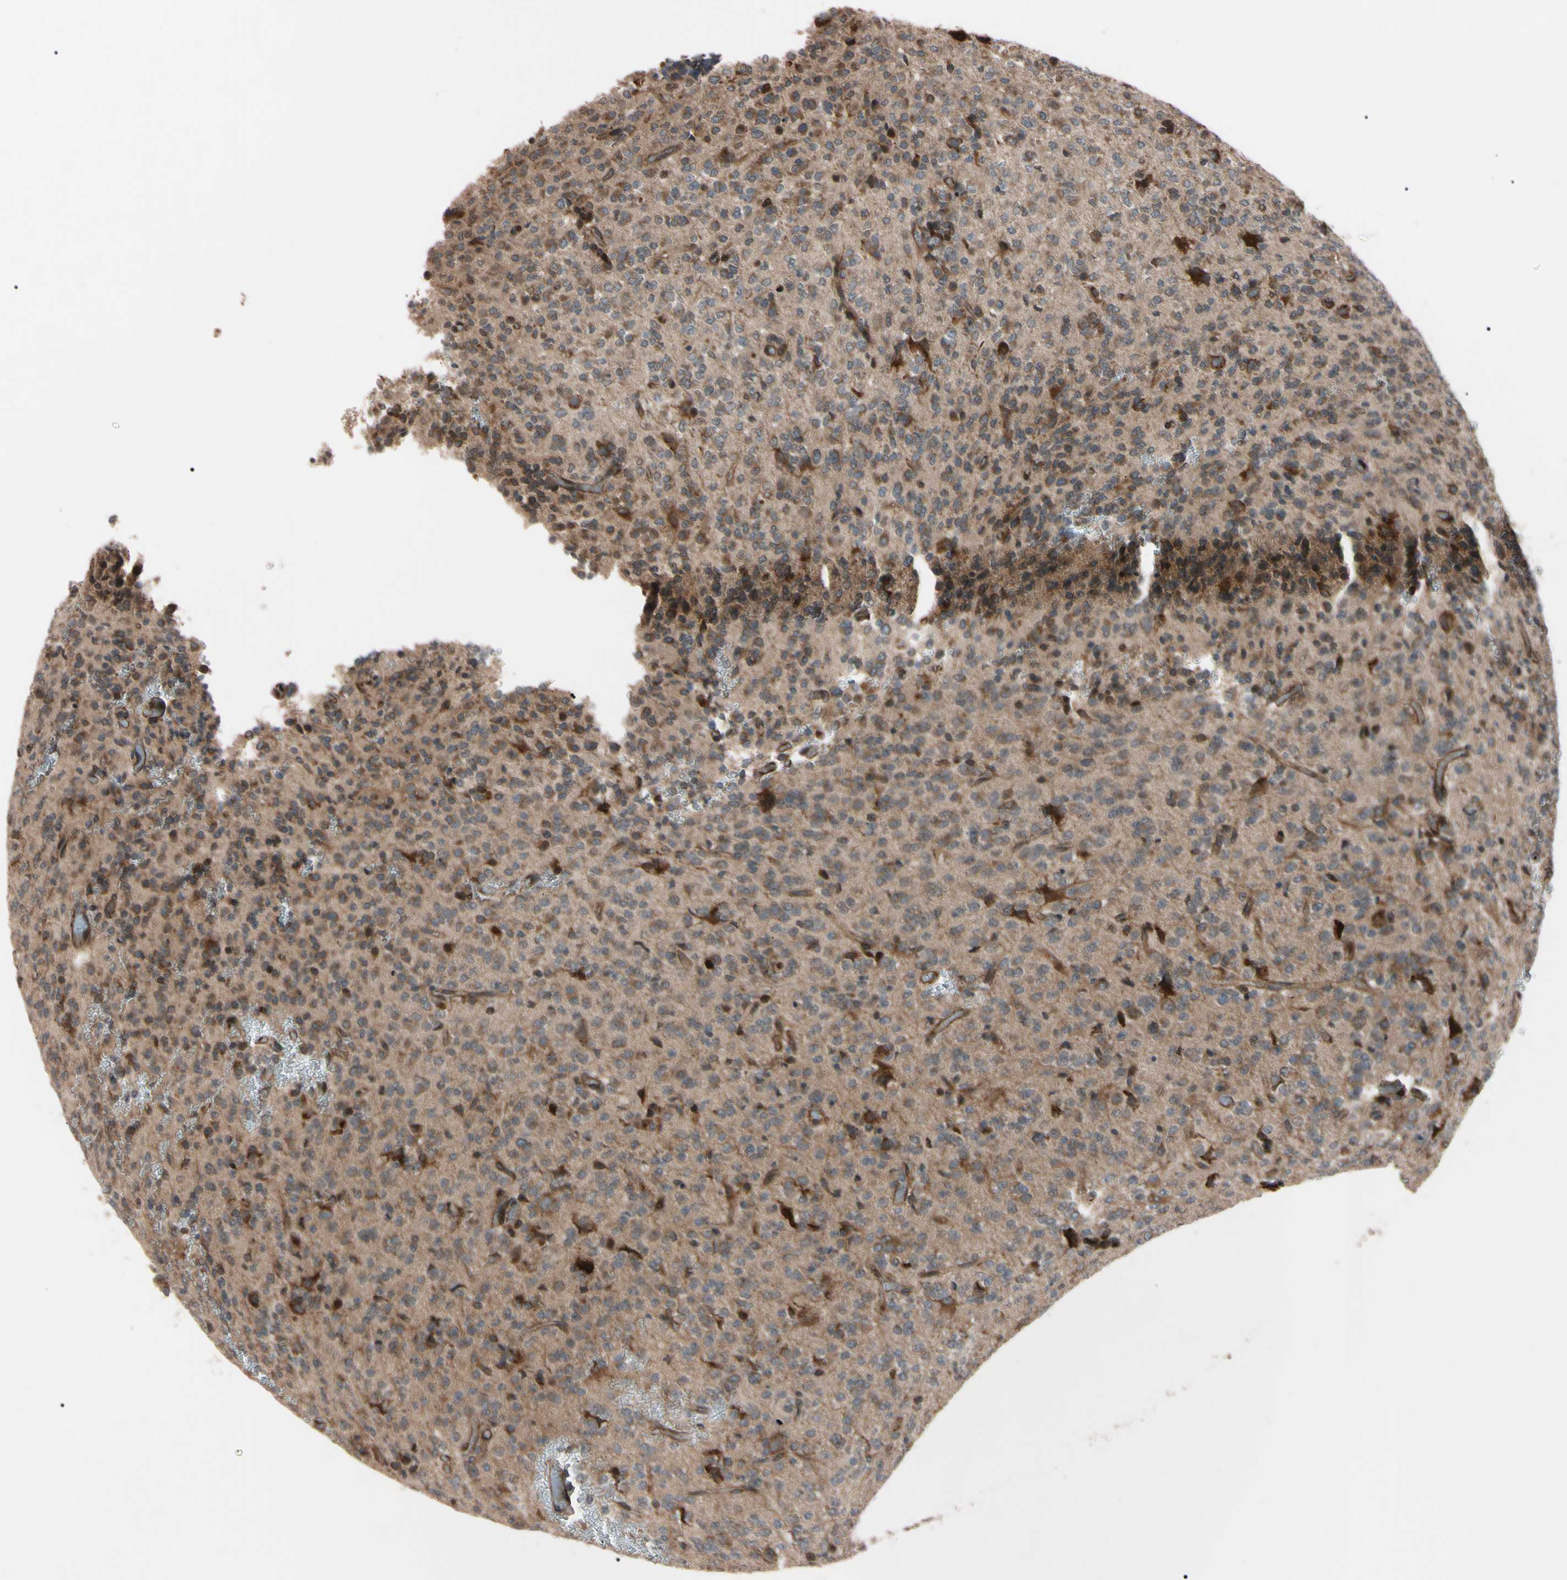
{"staining": {"intensity": "moderate", "quantity": ">75%", "location": "cytoplasmic/membranous"}, "tissue": "glioma", "cell_type": "Tumor cells", "image_type": "cancer", "snomed": [{"axis": "morphology", "description": "Glioma, malignant, Low grade"}, {"axis": "topography", "description": "Brain"}], "caption": "DAB immunohistochemical staining of human low-grade glioma (malignant) demonstrates moderate cytoplasmic/membranous protein expression in about >75% of tumor cells. (IHC, brightfield microscopy, high magnification).", "gene": "GUCY1B1", "patient": {"sex": "male", "age": 38}}